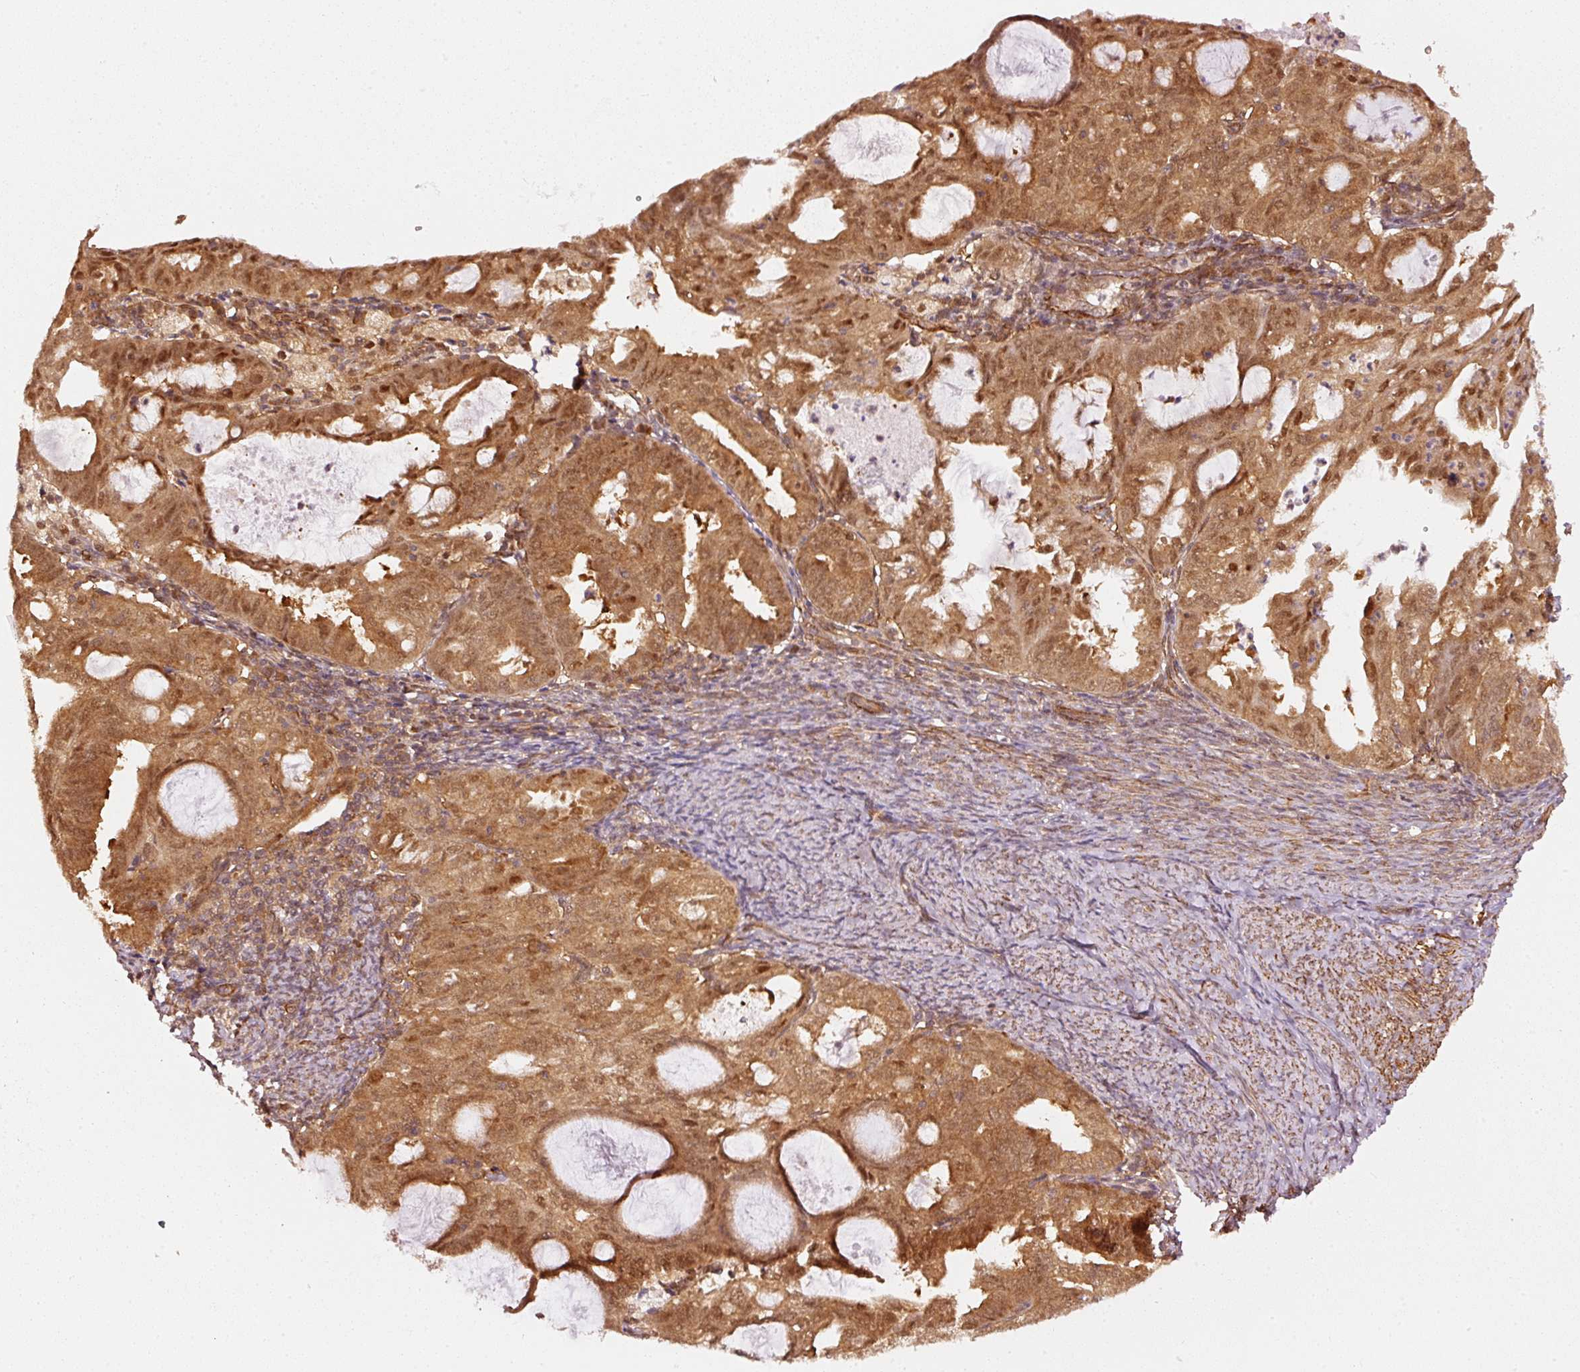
{"staining": {"intensity": "moderate", "quantity": ">75%", "location": "cytoplasmic/membranous,nuclear"}, "tissue": "endometrial cancer", "cell_type": "Tumor cells", "image_type": "cancer", "snomed": [{"axis": "morphology", "description": "Adenocarcinoma, NOS"}, {"axis": "topography", "description": "Endometrium"}], "caption": "Adenocarcinoma (endometrial) stained with IHC reveals moderate cytoplasmic/membranous and nuclear staining in about >75% of tumor cells.", "gene": "PSMD1", "patient": {"sex": "female", "age": 70}}